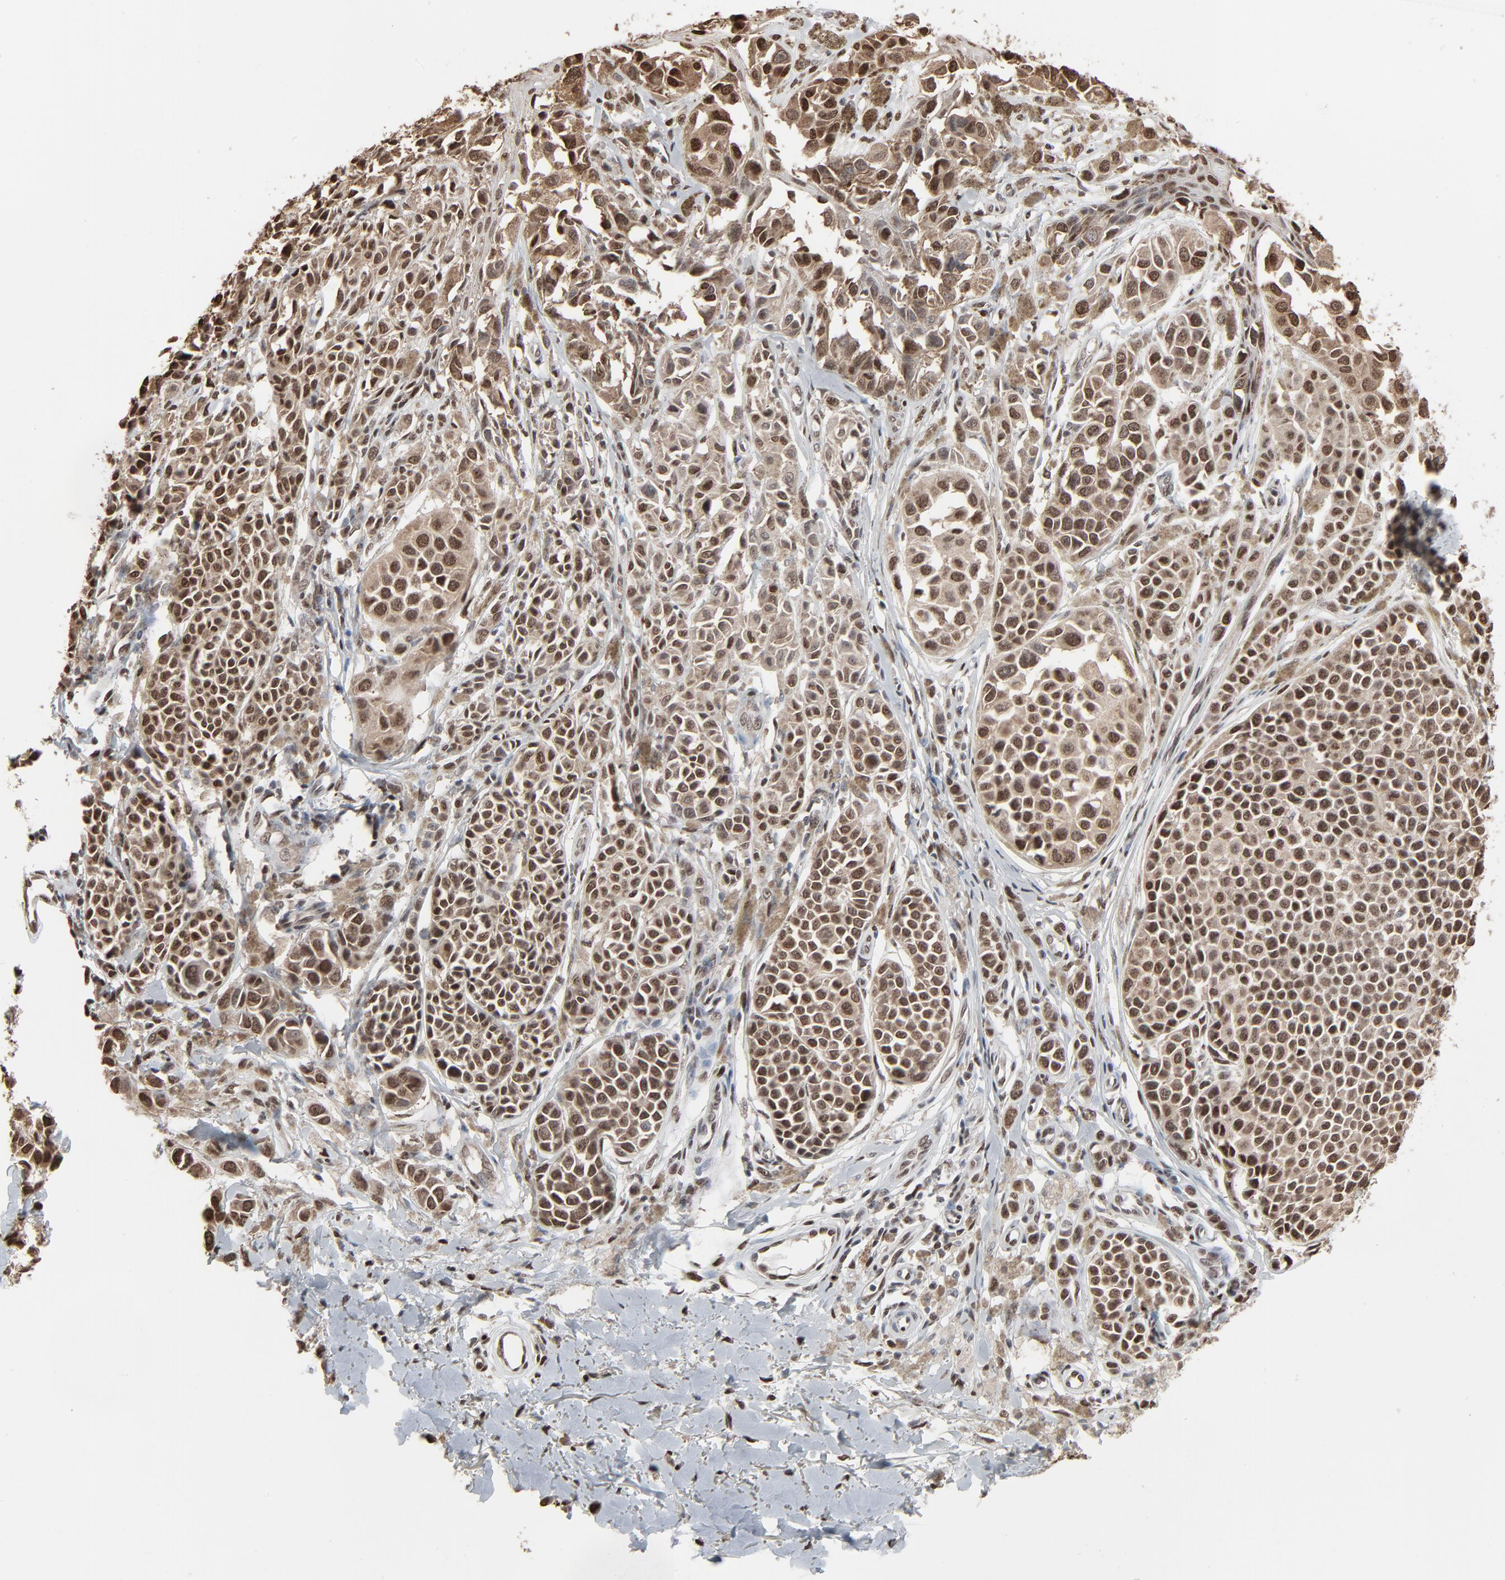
{"staining": {"intensity": "strong", "quantity": ">75%", "location": "cytoplasmic/membranous,nuclear"}, "tissue": "melanoma", "cell_type": "Tumor cells", "image_type": "cancer", "snomed": [{"axis": "morphology", "description": "Malignant melanoma, NOS"}, {"axis": "topography", "description": "Skin"}], "caption": "This photomicrograph exhibits immunohistochemistry staining of human malignant melanoma, with high strong cytoplasmic/membranous and nuclear positivity in approximately >75% of tumor cells.", "gene": "MEIS2", "patient": {"sex": "female", "age": 38}}